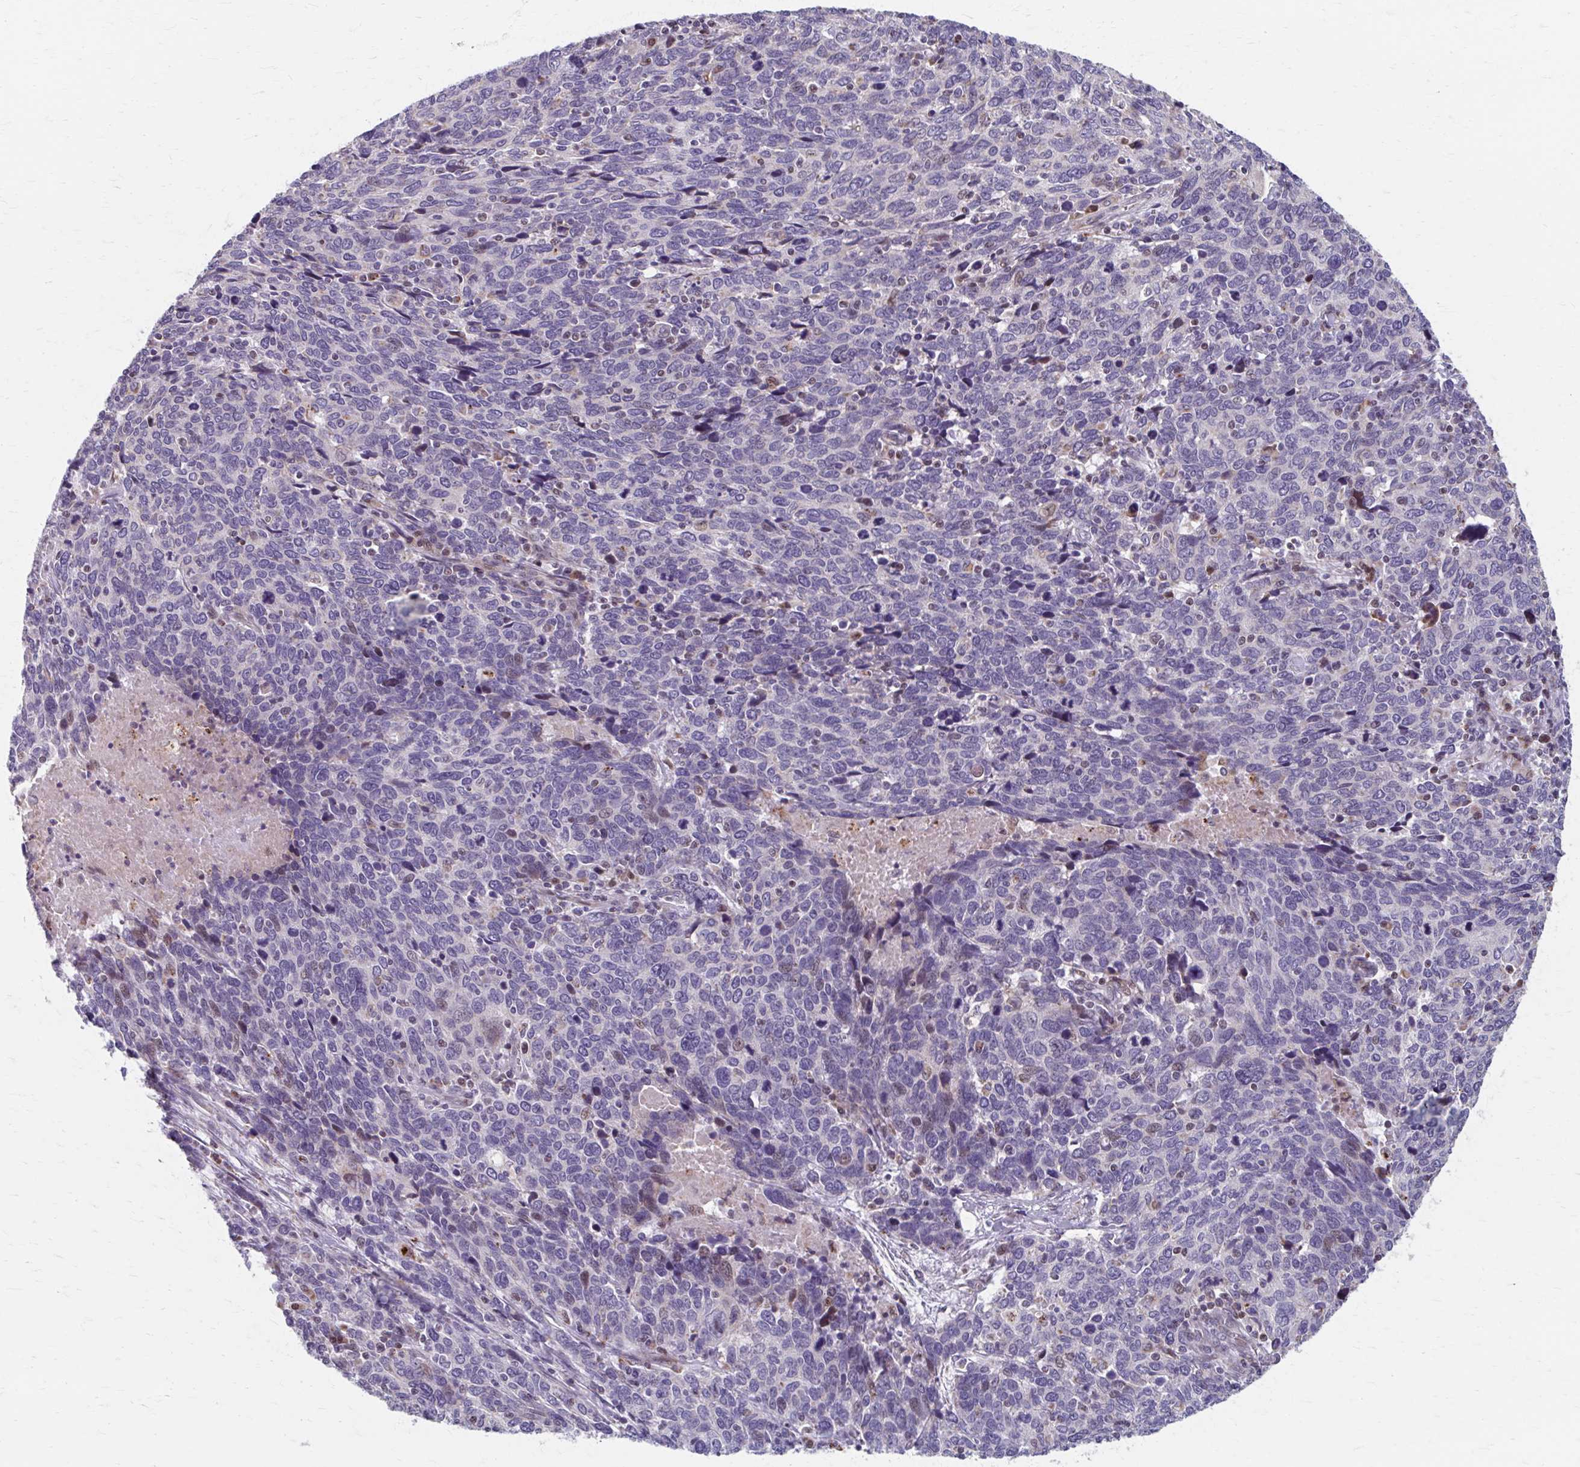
{"staining": {"intensity": "negative", "quantity": "none", "location": "none"}, "tissue": "cervical cancer", "cell_type": "Tumor cells", "image_type": "cancer", "snomed": [{"axis": "morphology", "description": "Squamous cell carcinoma, NOS"}, {"axis": "topography", "description": "Cervix"}], "caption": "Tumor cells are negative for brown protein staining in cervical squamous cell carcinoma.", "gene": "BEAN1", "patient": {"sex": "female", "age": 41}}